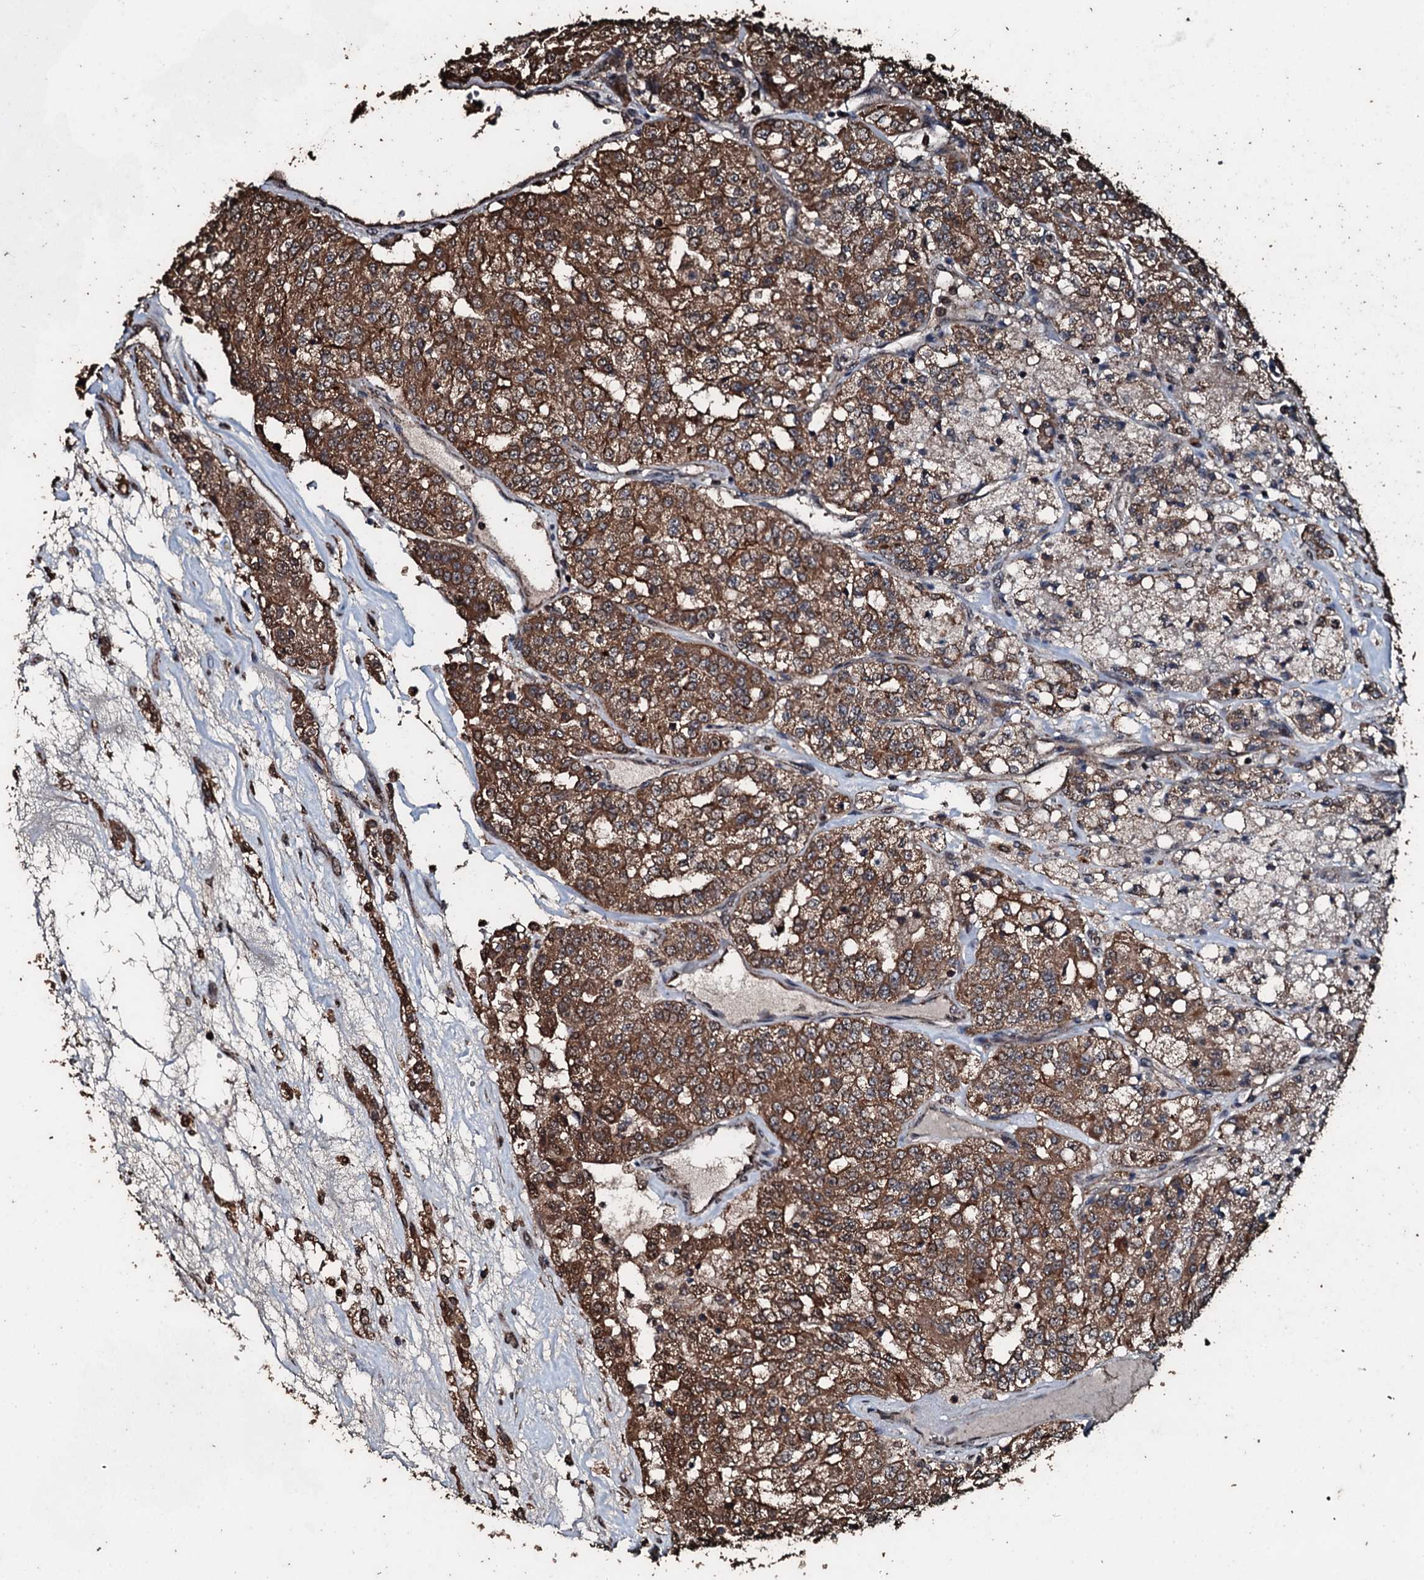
{"staining": {"intensity": "moderate", "quantity": ">75%", "location": "cytoplasmic/membranous"}, "tissue": "renal cancer", "cell_type": "Tumor cells", "image_type": "cancer", "snomed": [{"axis": "morphology", "description": "Adenocarcinoma, NOS"}, {"axis": "topography", "description": "Kidney"}], "caption": "Approximately >75% of tumor cells in renal cancer demonstrate moderate cytoplasmic/membranous protein expression as visualized by brown immunohistochemical staining.", "gene": "FAAP24", "patient": {"sex": "female", "age": 63}}